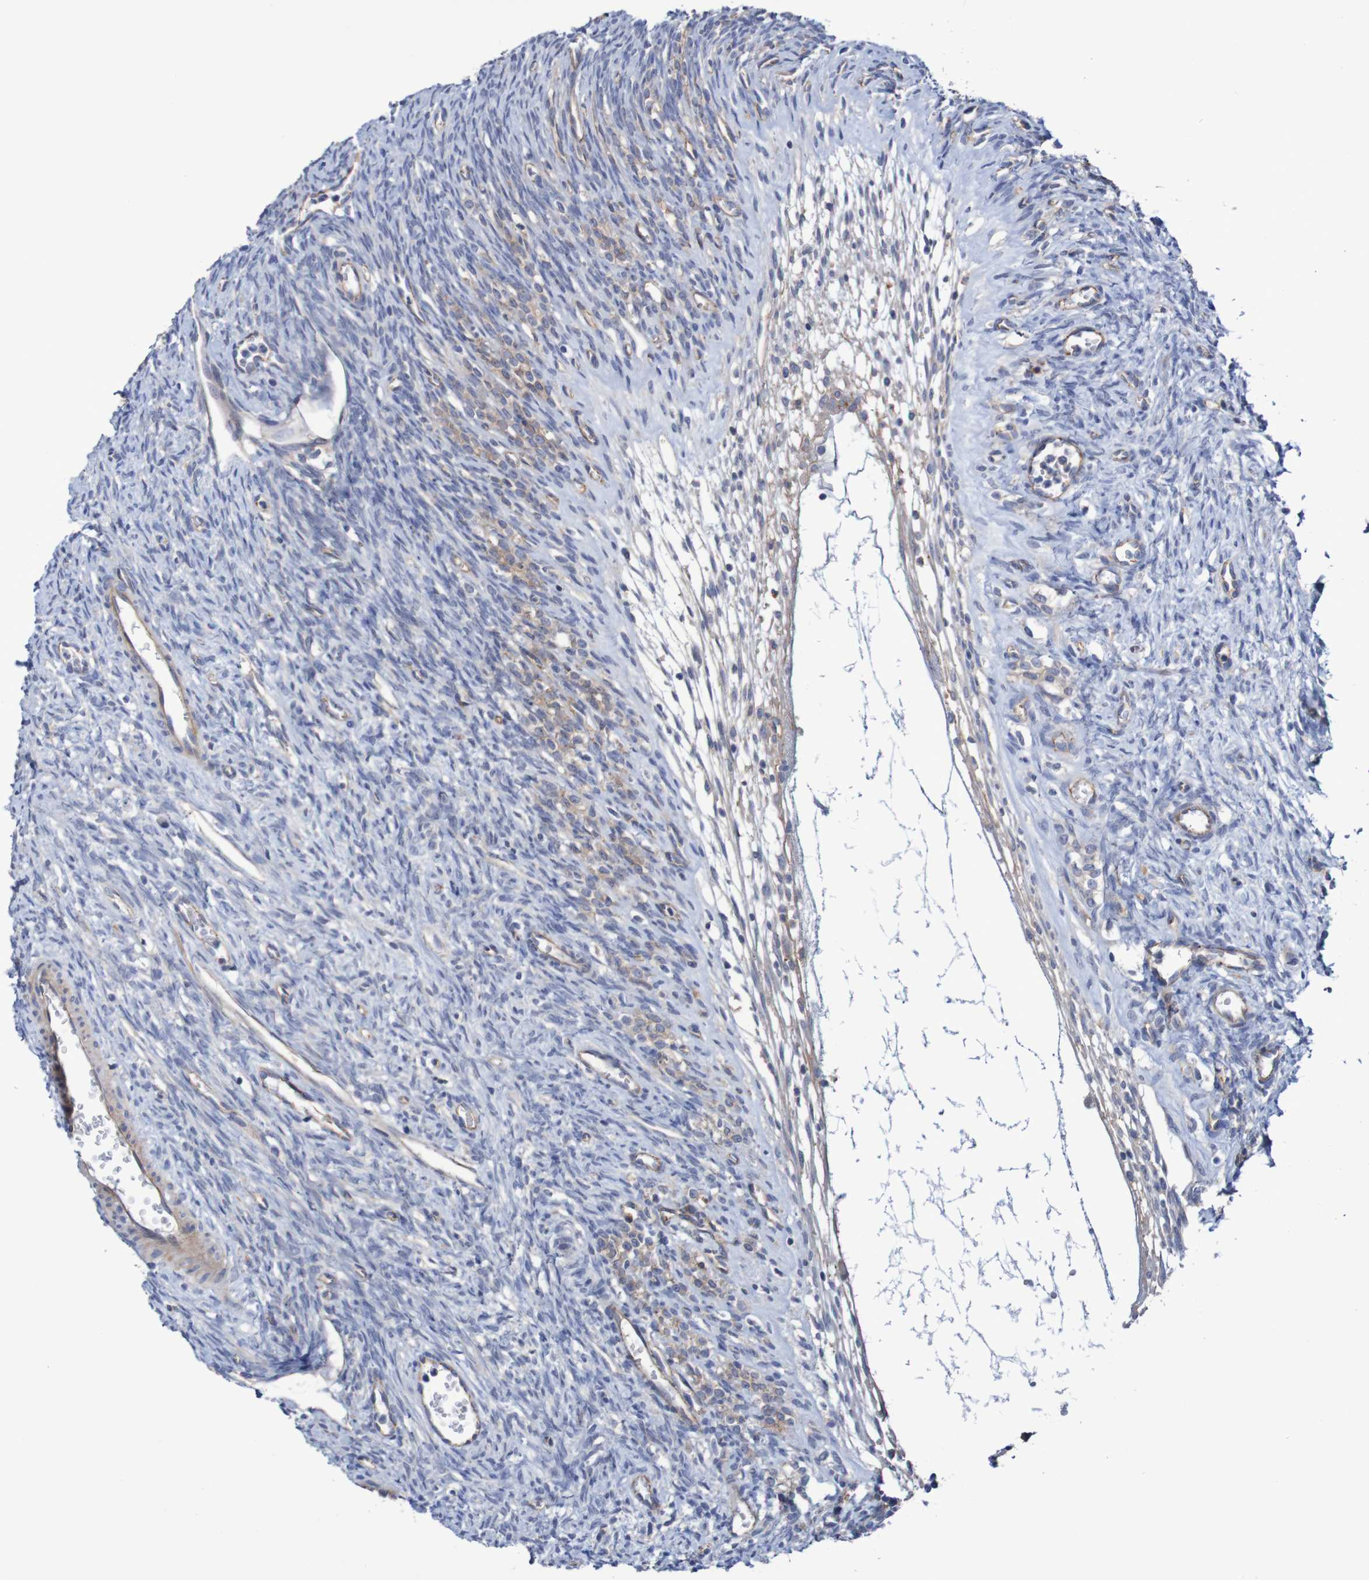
{"staining": {"intensity": "weak", "quantity": "25%-75%", "location": "cytoplasmic/membranous"}, "tissue": "ovary", "cell_type": "Ovarian stroma cells", "image_type": "normal", "snomed": [{"axis": "morphology", "description": "Normal tissue, NOS"}, {"axis": "topography", "description": "Ovary"}], "caption": "Immunohistochemistry photomicrograph of unremarkable ovary: ovary stained using IHC demonstrates low levels of weak protein expression localized specifically in the cytoplasmic/membranous of ovarian stroma cells, appearing as a cytoplasmic/membranous brown color.", "gene": "NECTIN2", "patient": {"sex": "female", "age": 33}}